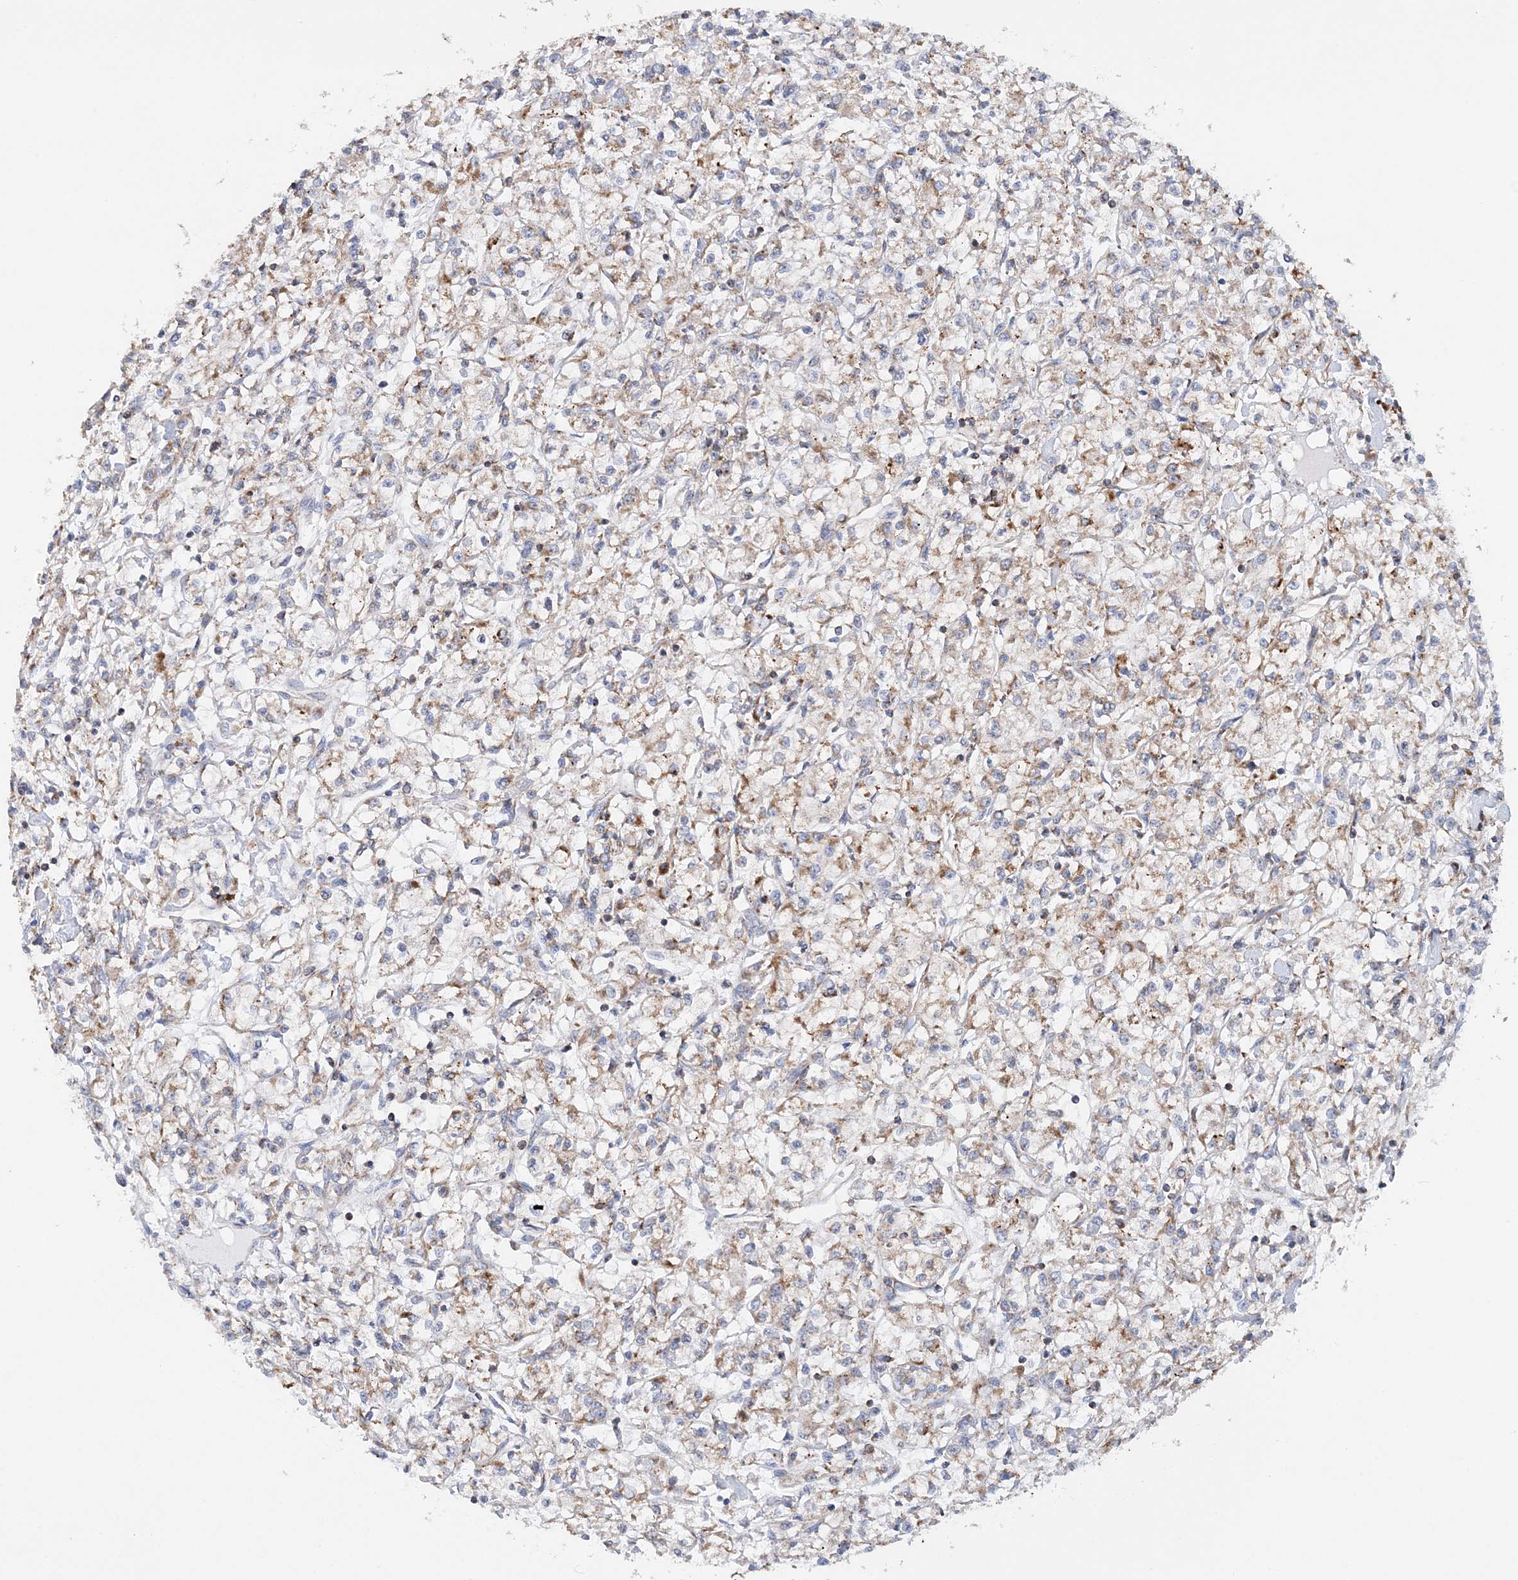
{"staining": {"intensity": "weak", "quantity": ">75%", "location": "cytoplasmic/membranous"}, "tissue": "renal cancer", "cell_type": "Tumor cells", "image_type": "cancer", "snomed": [{"axis": "morphology", "description": "Adenocarcinoma, NOS"}, {"axis": "topography", "description": "Kidney"}], "caption": "There is low levels of weak cytoplasmic/membranous staining in tumor cells of adenocarcinoma (renal), as demonstrated by immunohistochemical staining (brown color).", "gene": "TTC32", "patient": {"sex": "female", "age": 59}}